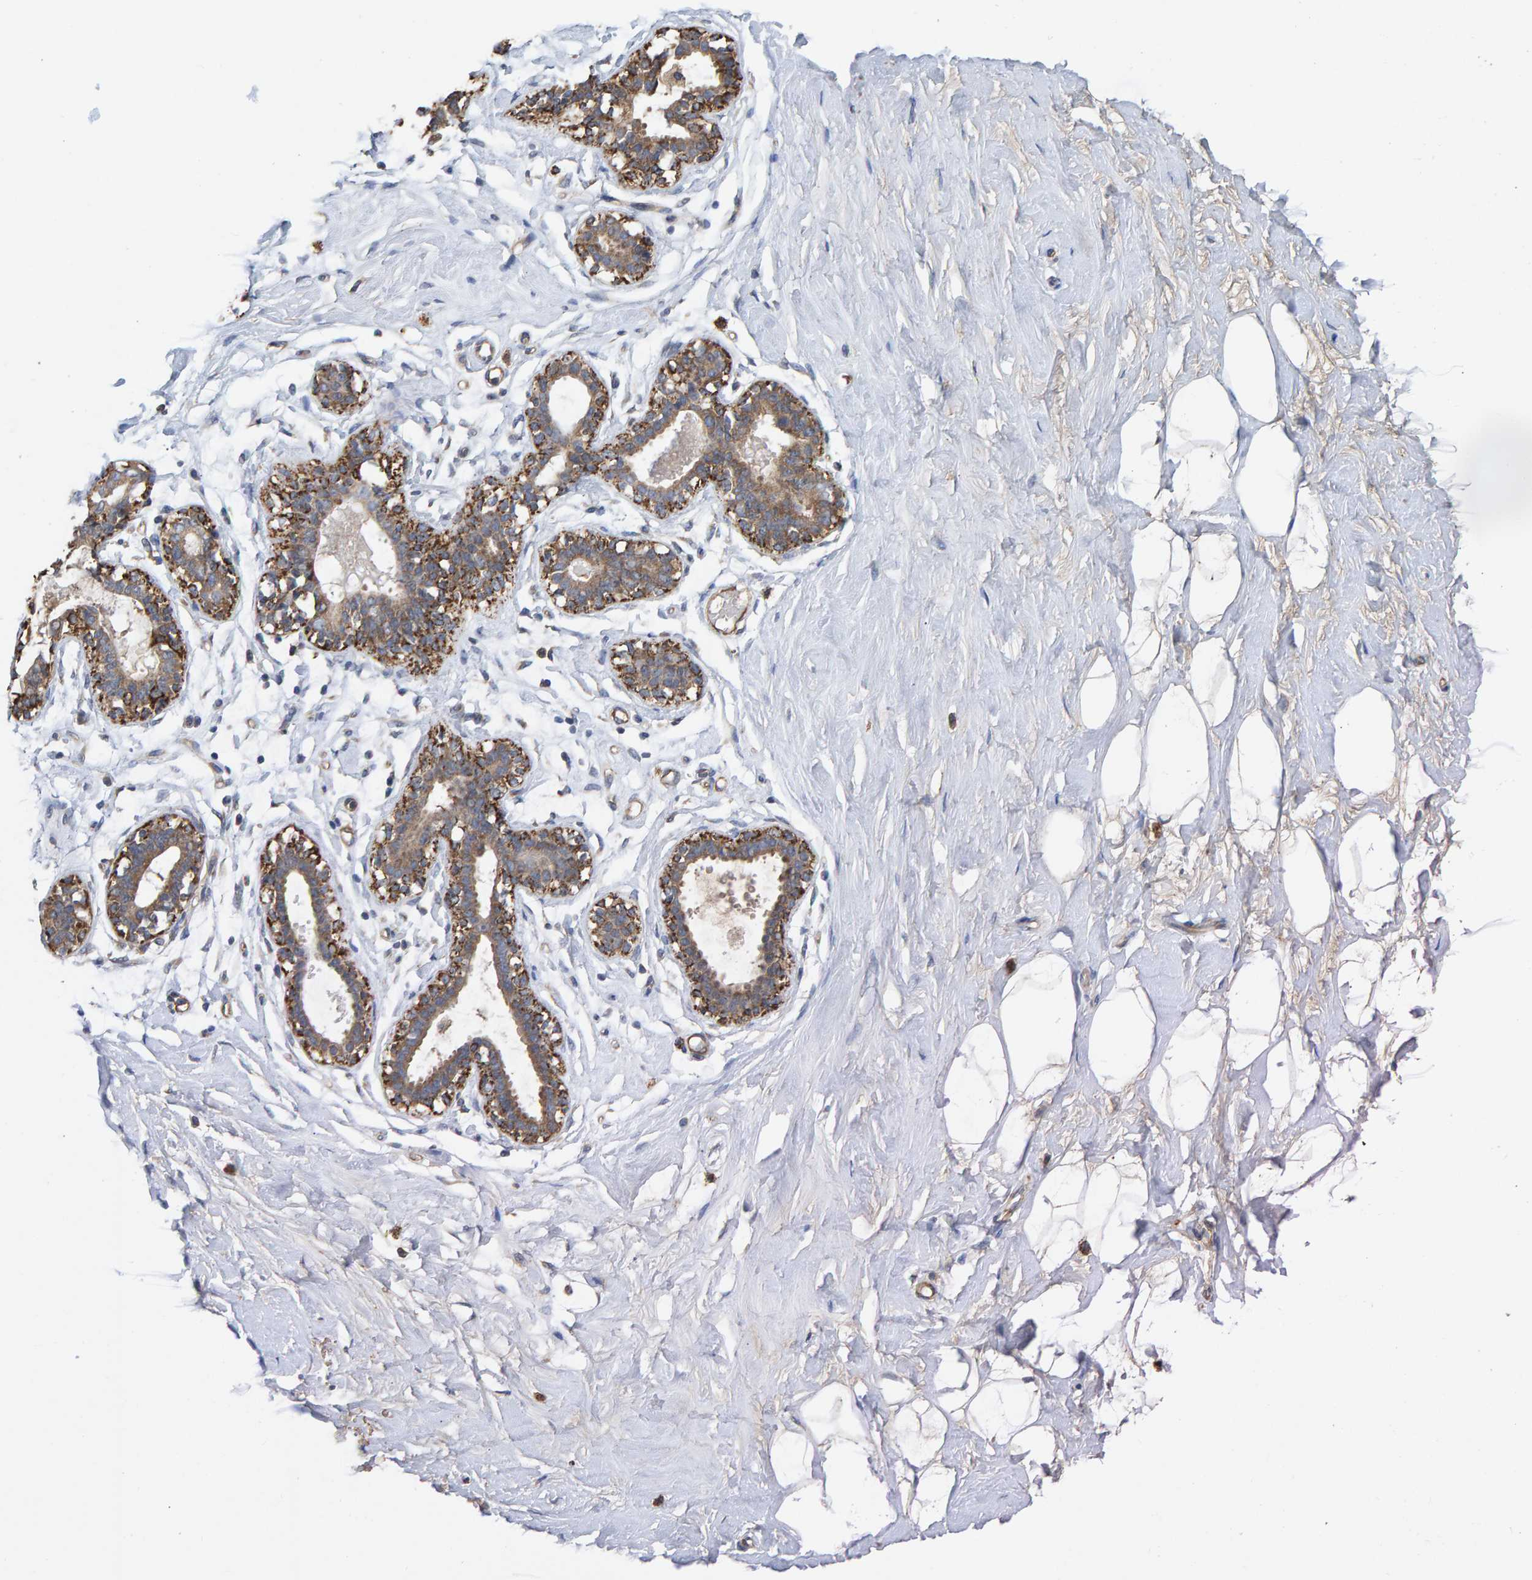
{"staining": {"intensity": "negative", "quantity": "none", "location": "none"}, "tissue": "breast", "cell_type": "Adipocytes", "image_type": "normal", "snomed": [{"axis": "morphology", "description": "Normal tissue, NOS"}, {"axis": "topography", "description": "Breast"}], "caption": "Adipocytes show no significant staining in benign breast. (Immunohistochemistry (ihc), brightfield microscopy, high magnification).", "gene": "LRSAM1", "patient": {"sex": "female", "age": 23}}